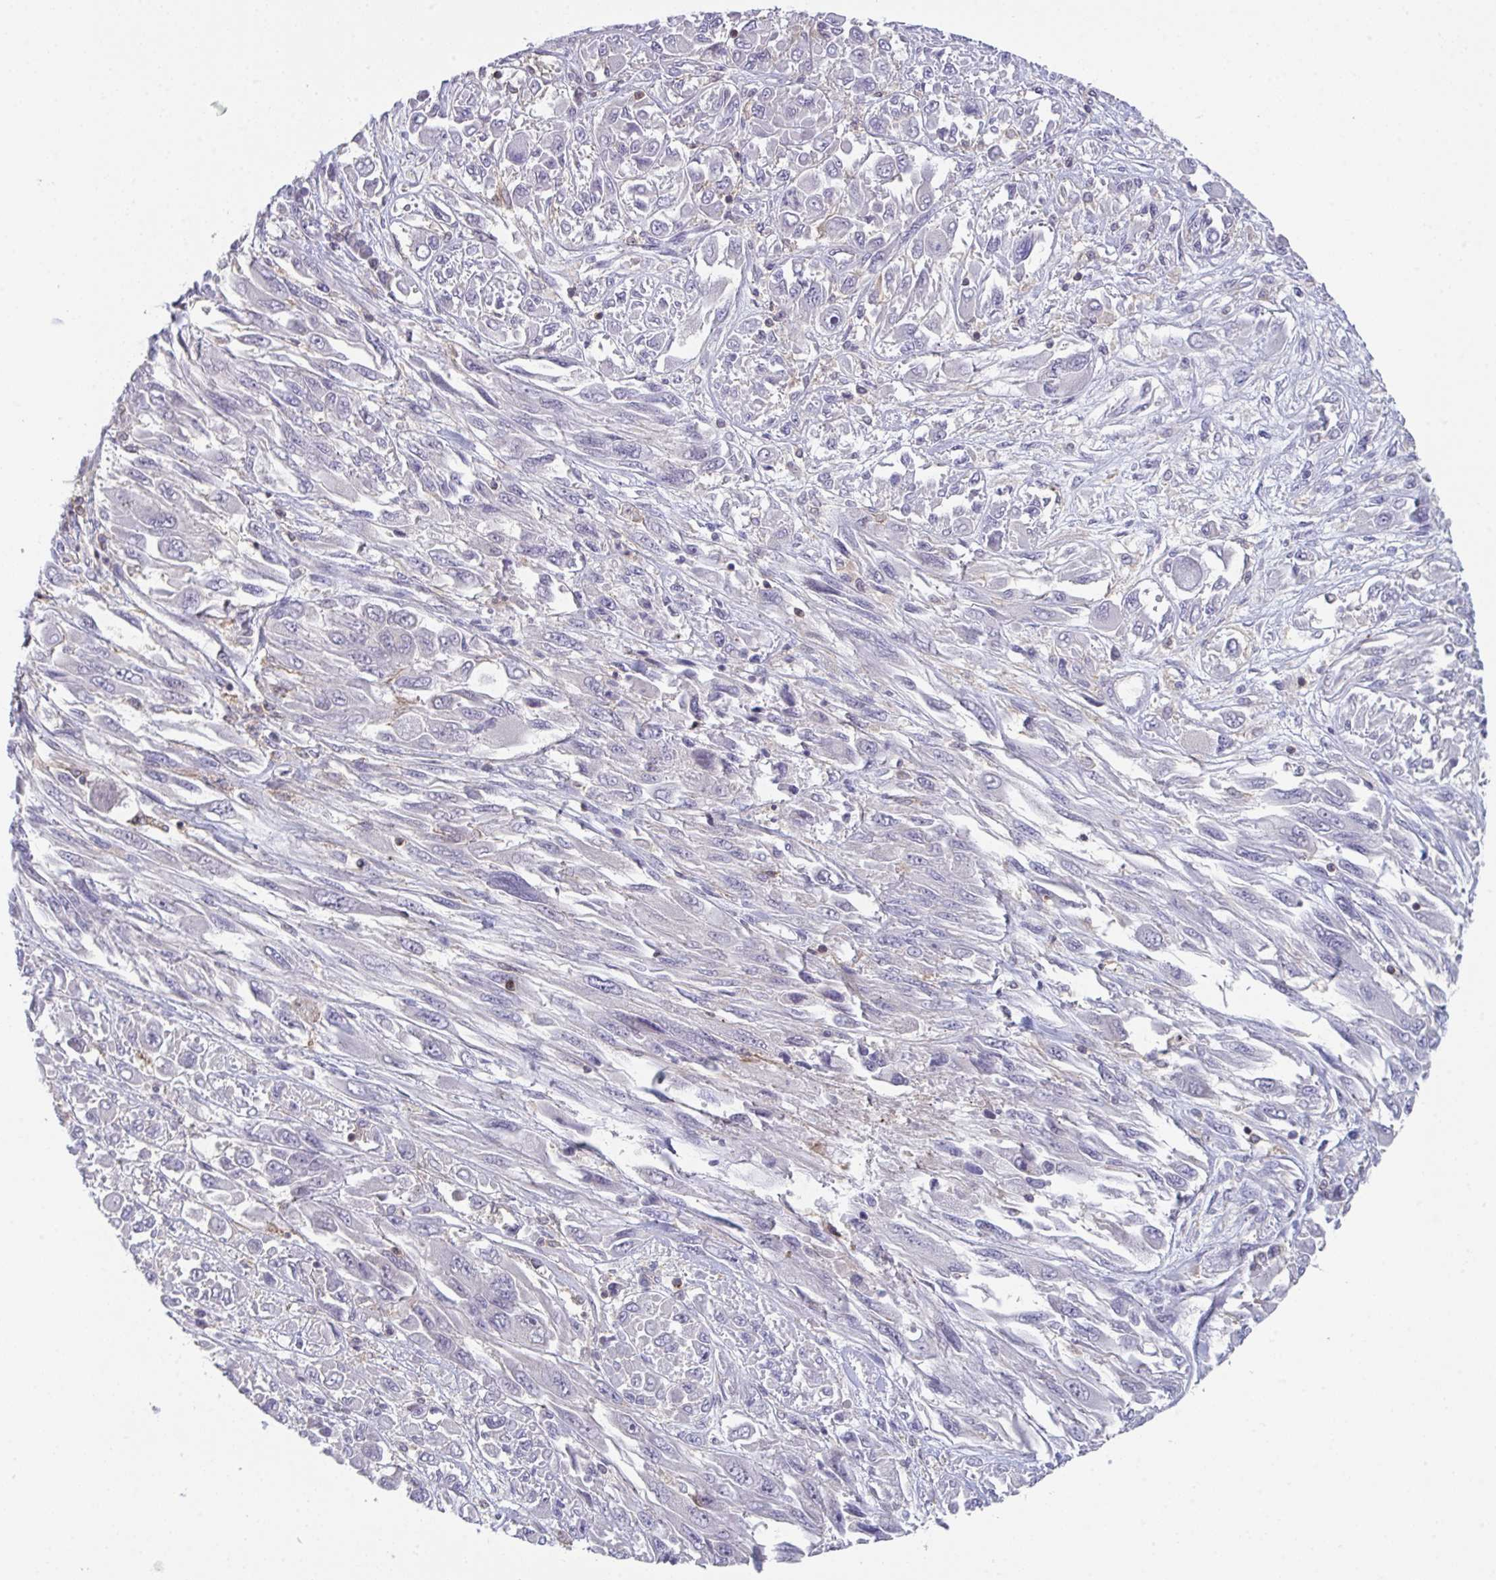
{"staining": {"intensity": "negative", "quantity": "none", "location": "none"}, "tissue": "melanoma", "cell_type": "Tumor cells", "image_type": "cancer", "snomed": [{"axis": "morphology", "description": "Malignant melanoma, NOS"}, {"axis": "topography", "description": "Skin"}], "caption": "The histopathology image displays no staining of tumor cells in malignant melanoma. (DAB (3,3'-diaminobenzidine) immunohistochemistry (IHC) with hematoxylin counter stain).", "gene": "DISP2", "patient": {"sex": "female", "age": 91}}